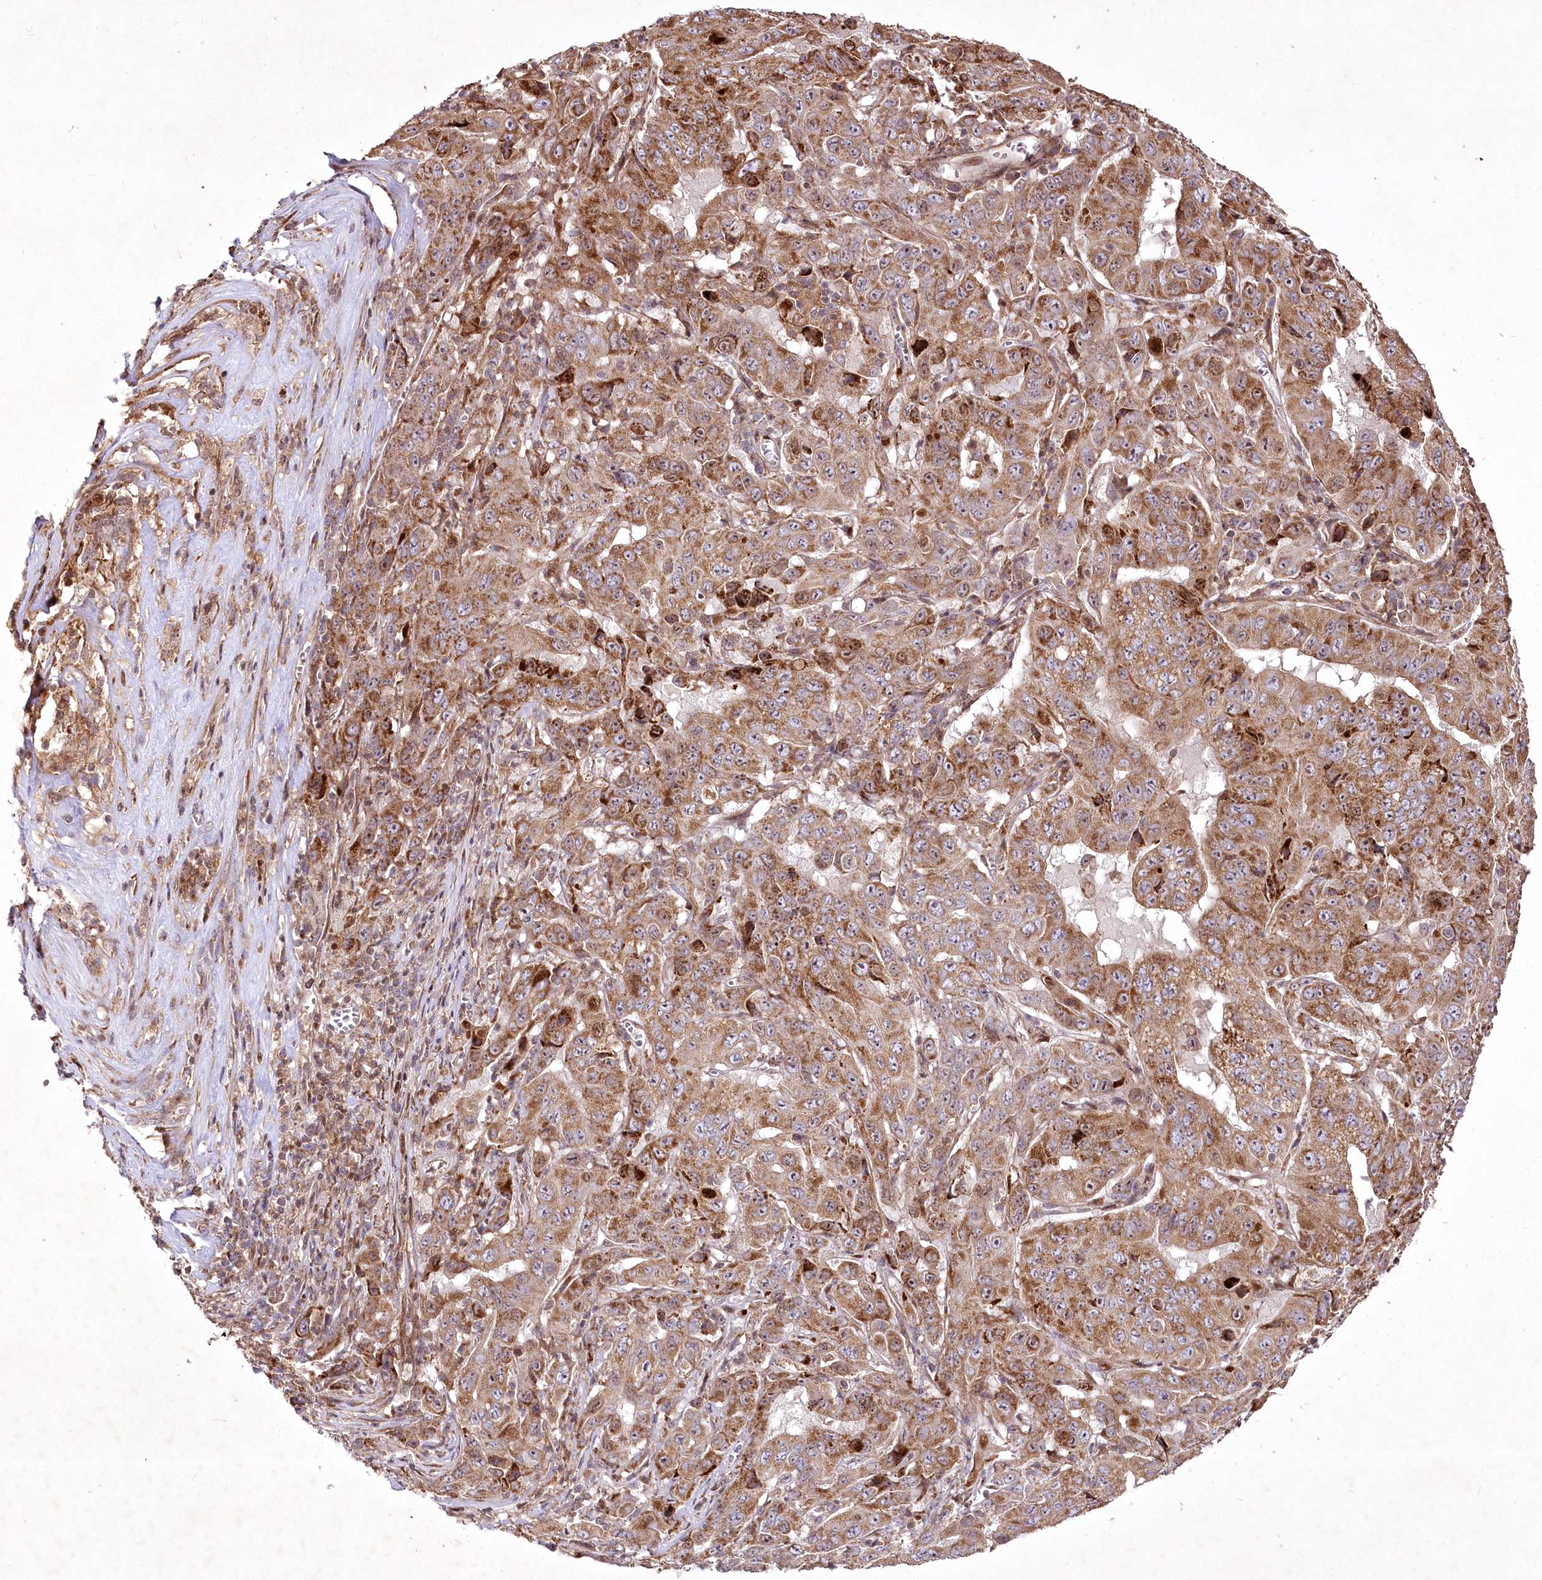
{"staining": {"intensity": "moderate", "quantity": ">75%", "location": "cytoplasmic/membranous"}, "tissue": "pancreatic cancer", "cell_type": "Tumor cells", "image_type": "cancer", "snomed": [{"axis": "morphology", "description": "Adenocarcinoma, NOS"}, {"axis": "topography", "description": "Pancreas"}], "caption": "Immunohistochemical staining of pancreatic cancer displays medium levels of moderate cytoplasmic/membranous protein positivity in about >75% of tumor cells.", "gene": "PSTK", "patient": {"sex": "male", "age": 63}}